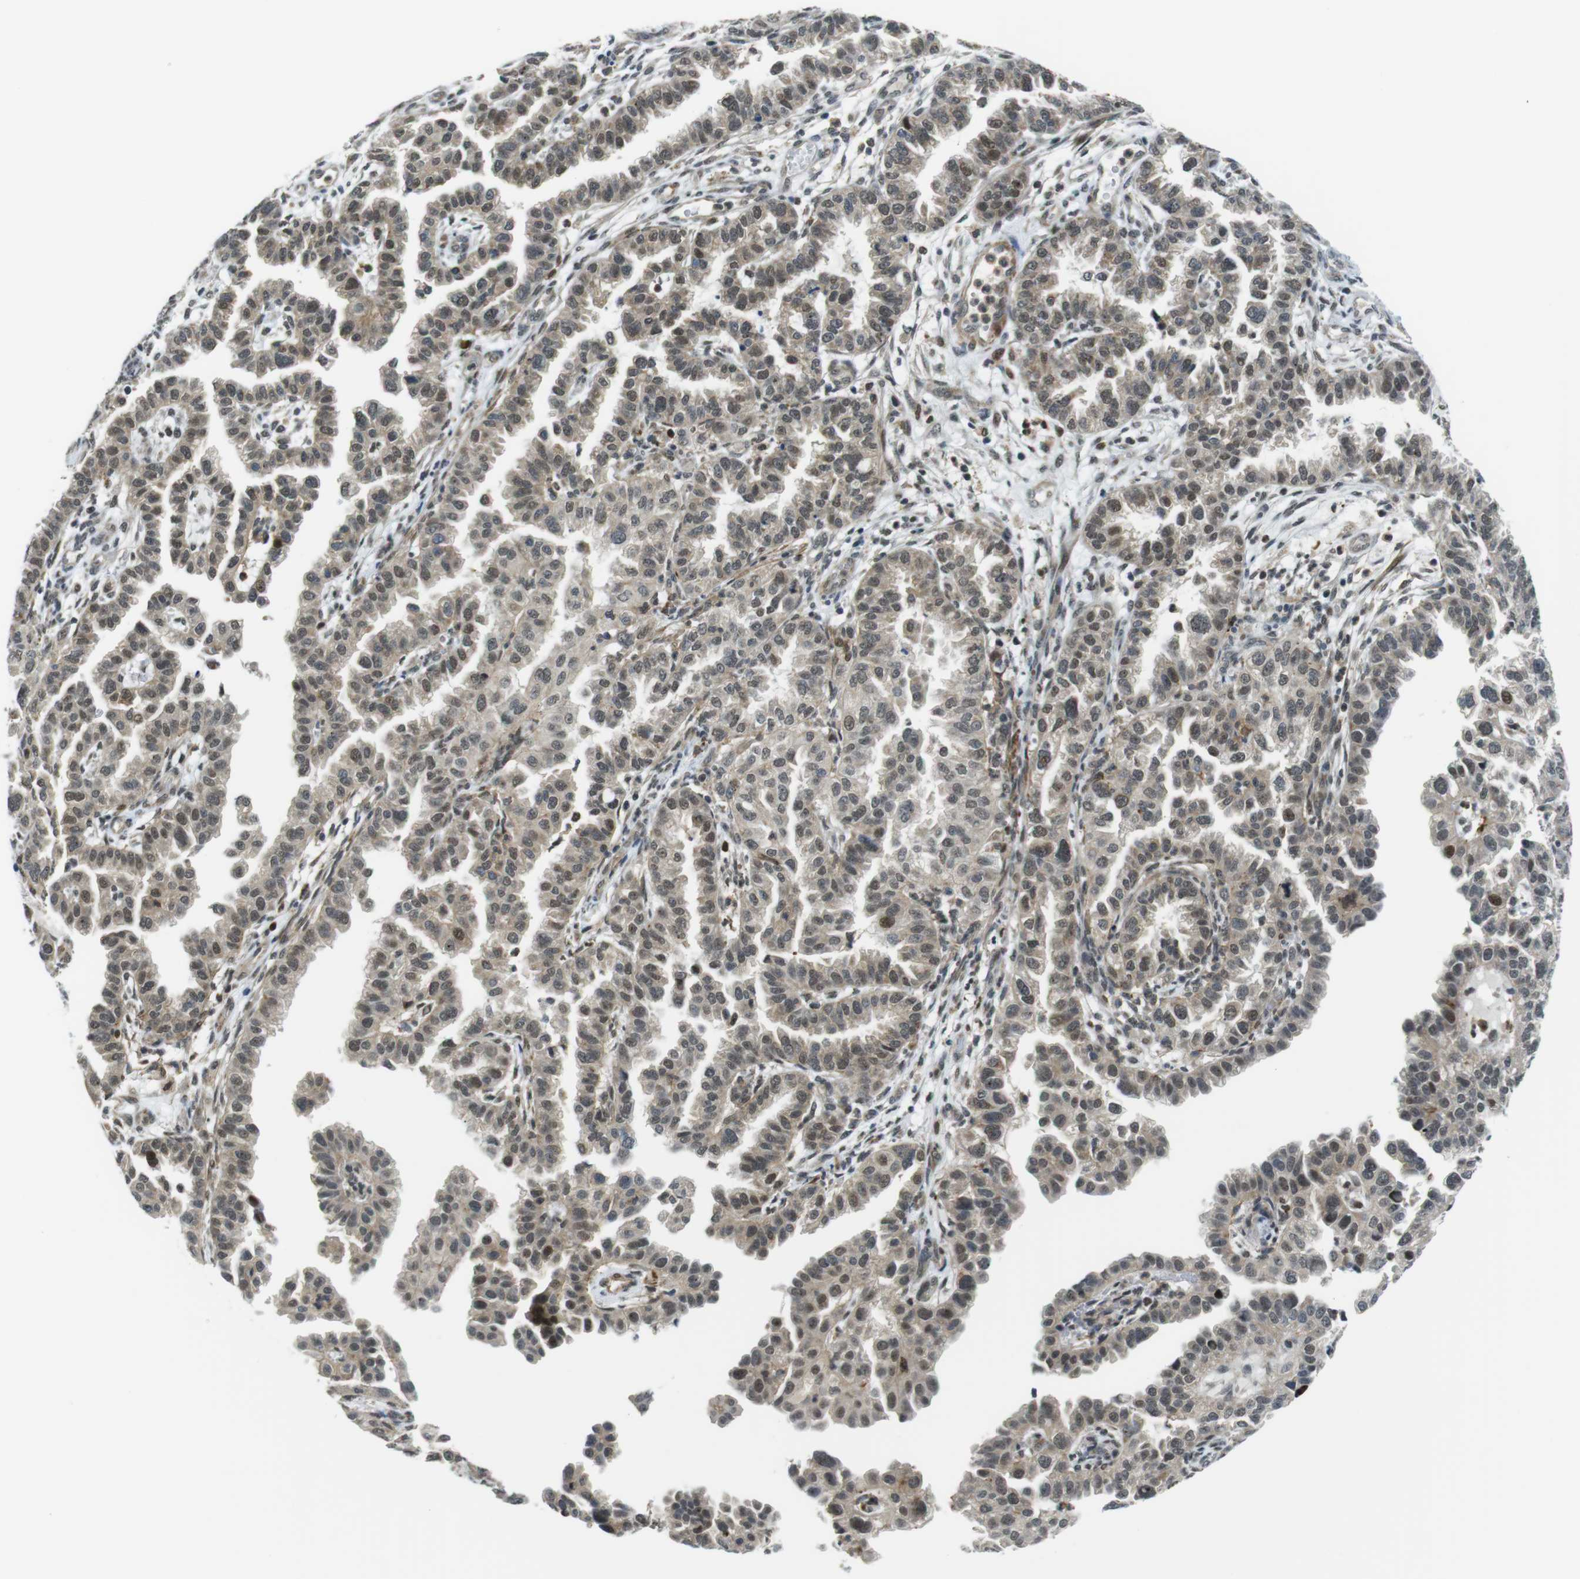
{"staining": {"intensity": "weak", "quantity": "25%-75%", "location": "cytoplasmic/membranous,nuclear"}, "tissue": "endometrial cancer", "cell_type": "Tumor cells", "image_type": "cancer", "snomed": [{"axis": "morphology", "description": "Adenocarcinoma, NOS"}, {"axis": "topography", "description": "Endometrium"}], "caption": "Weak cytoplasmic/membranous and nuclear protein positivity is seen in approximately 25%-75% of tumor cells in endometrial adenocarcinoma. Immunohistochemistry (ihc) stains the protein in brown and the nuclei are stained blue.", "gene": "USP7", "patient": {"sex": "female", "age": 85}}